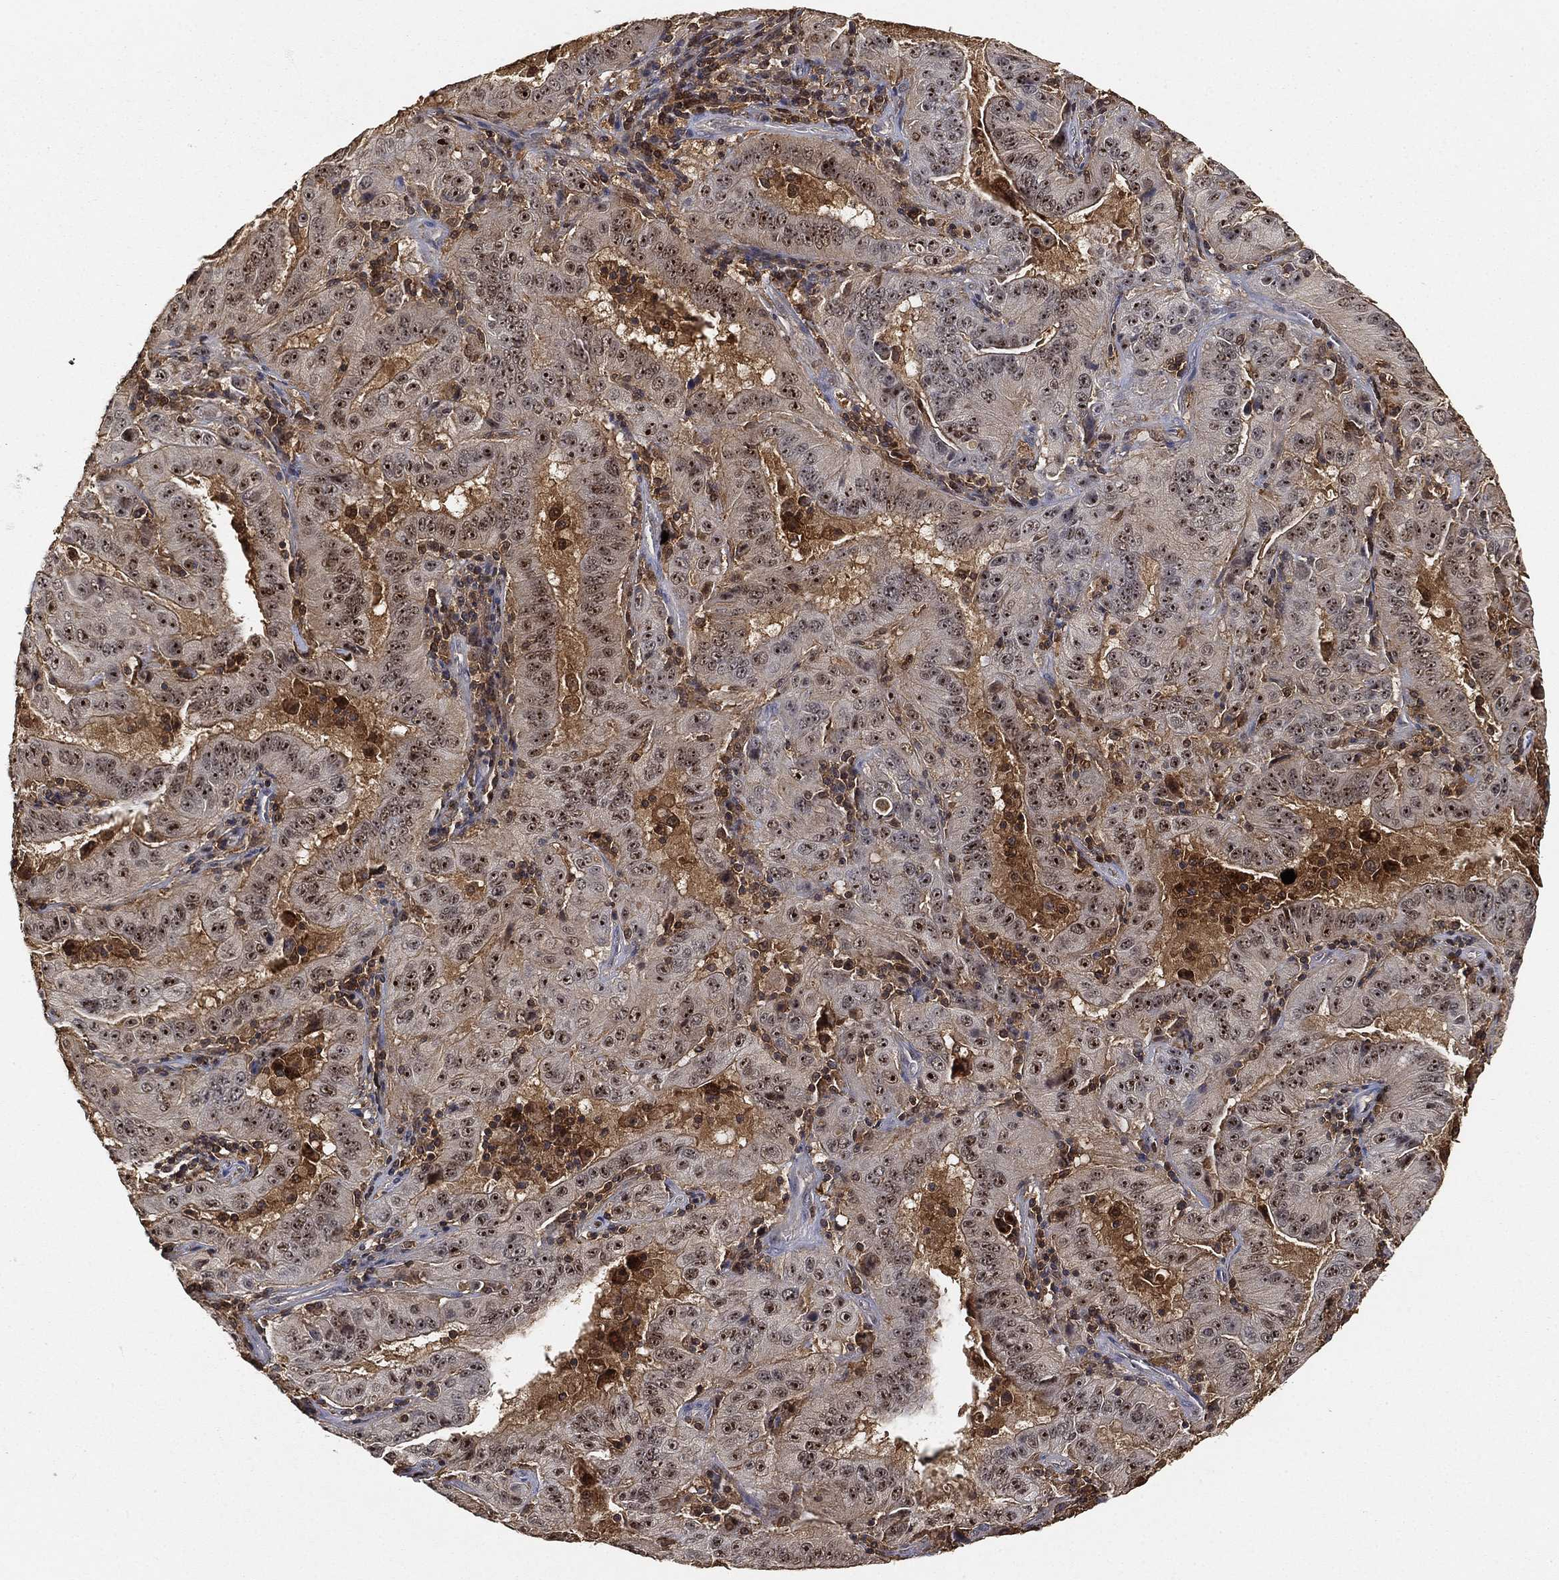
{"staining": {"intensity": "moderate", "quantity": ">75%", "location": "nuclear"}, "tissue": "pancreatic cancer", "cell_type": "Tumor cells", "image_type": "cancer", "snomed": [{"axis": "morphology", "description": "Adenocarcinoma, NOS"}, {"axis": "topography", "description": "Pancreas"}], "caption": "Tumor cells exhibit moderate nuclear staining in about >75% of cells in pancreatic cancer (adenocarcinoma). (IHC, brightfield microscopy, high magnification).", "gene": "CRYL1", "patient": {"sex": "male", "age": 63}}